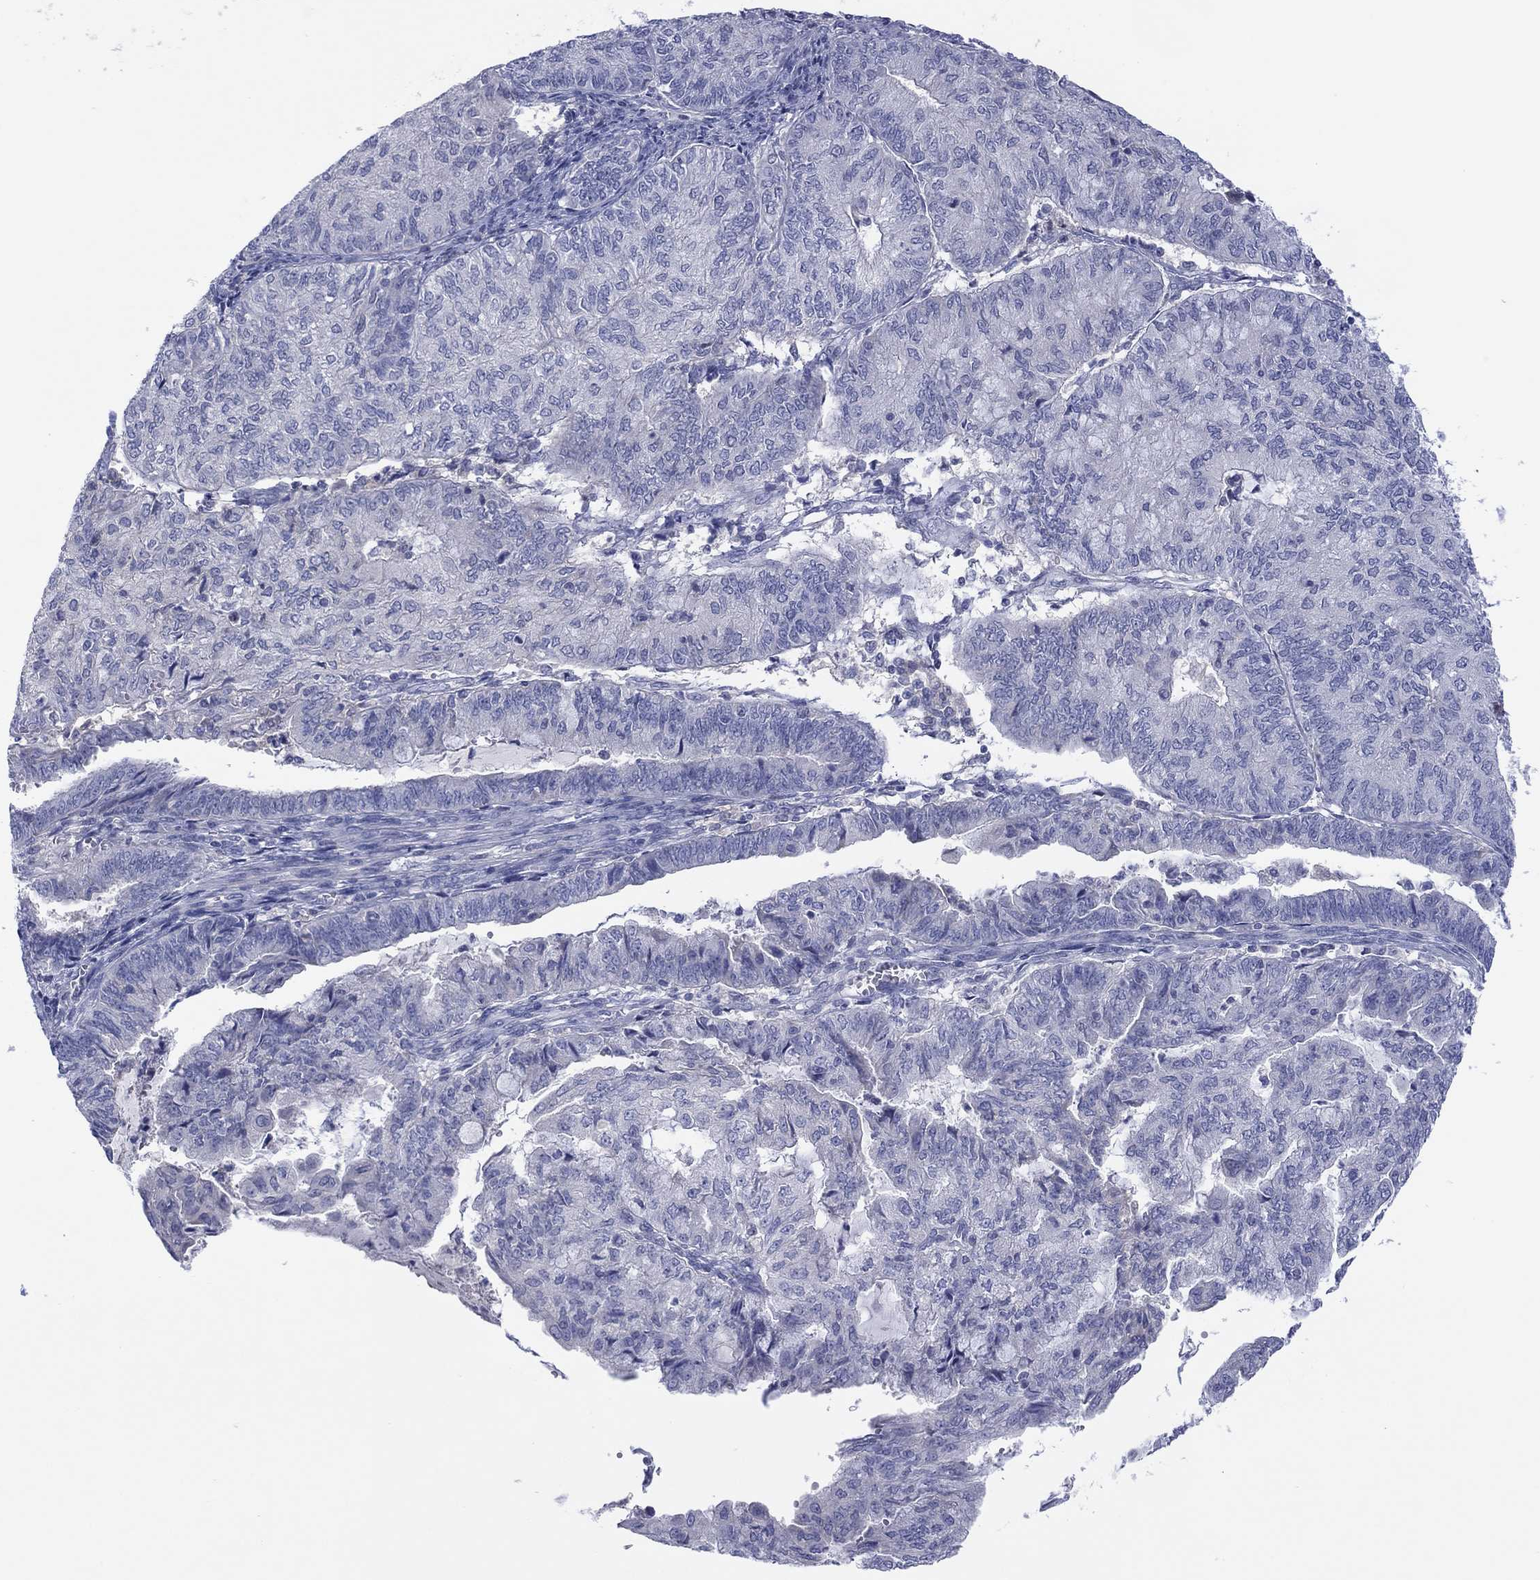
{"staining": {"intensity": "negative", "quantity": "none", "location": "none"}, "tissue": "endometrial cancer", "cell_type": "Tumor cells", "image_type": "cancer", "snomed": [{"axis": "morphology", "description": "Adenocarcinoma, NOS"}, {"axis": "topography", "description": "Endometrium"}], "caption": "Tumor cells show no significant staining in endometrial adenocarcinoma.", "gene": "CYP2B6", "patient": {"sex": "female", "age": 82}}